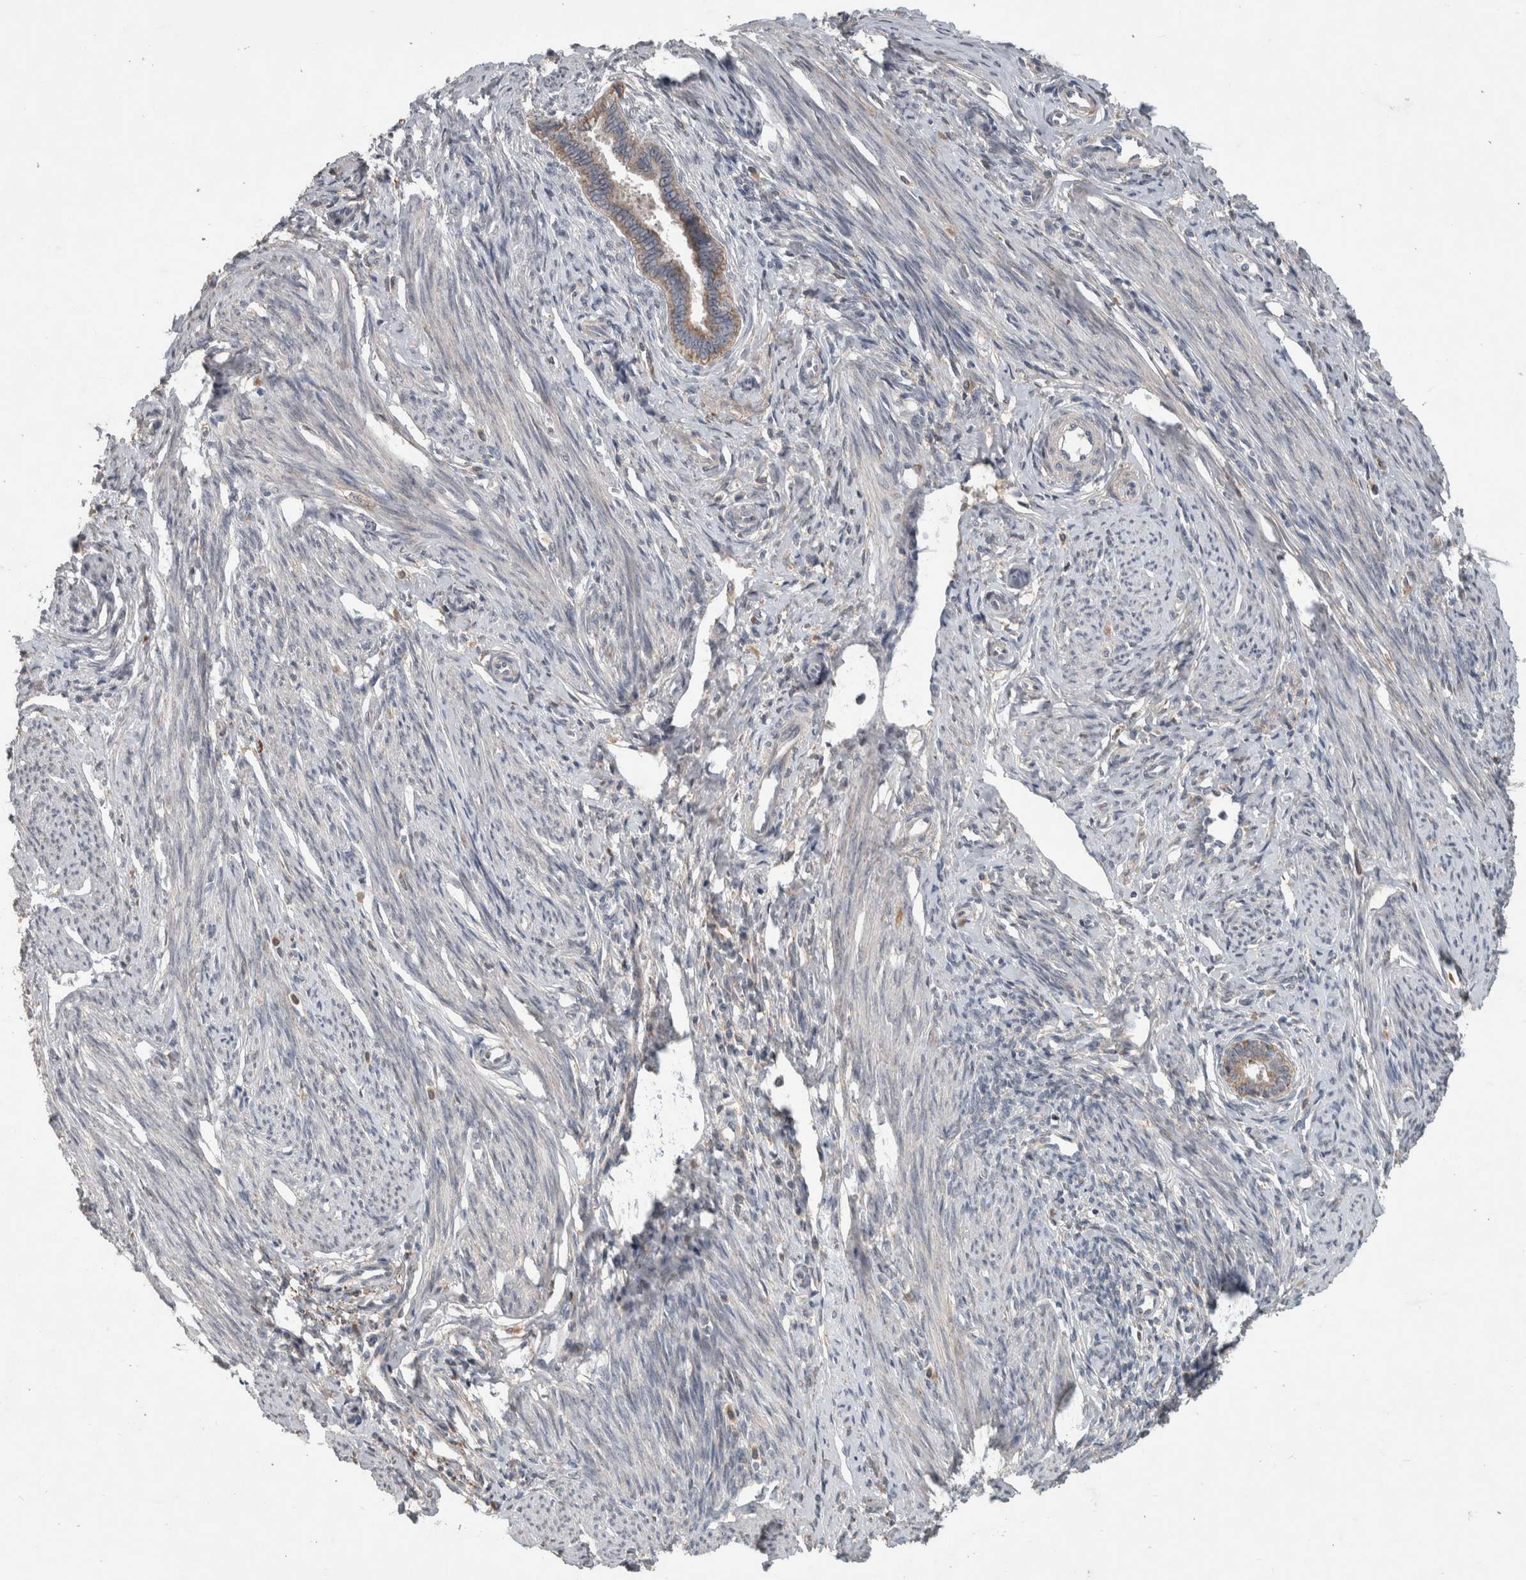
{"staining": {"intensity": "negative", "quantity": "none", "location": "none"}, "tissue": "endometrium", "cell_type": "Cells in endometrial stroma", "image_type": "normal", "snomed": [{"axis": "morphology", "description": "Normal tissue, NOS"}, {"axis": "topography", "description": "Endometrium"}], "caption": "This is an immunohistochemistry histopathology image of unremarkable human endometrium. There is no staining in cells in endometrial stroma.", "gene": "CHRM3", "patient": {"sex": "female", "age": 56}}